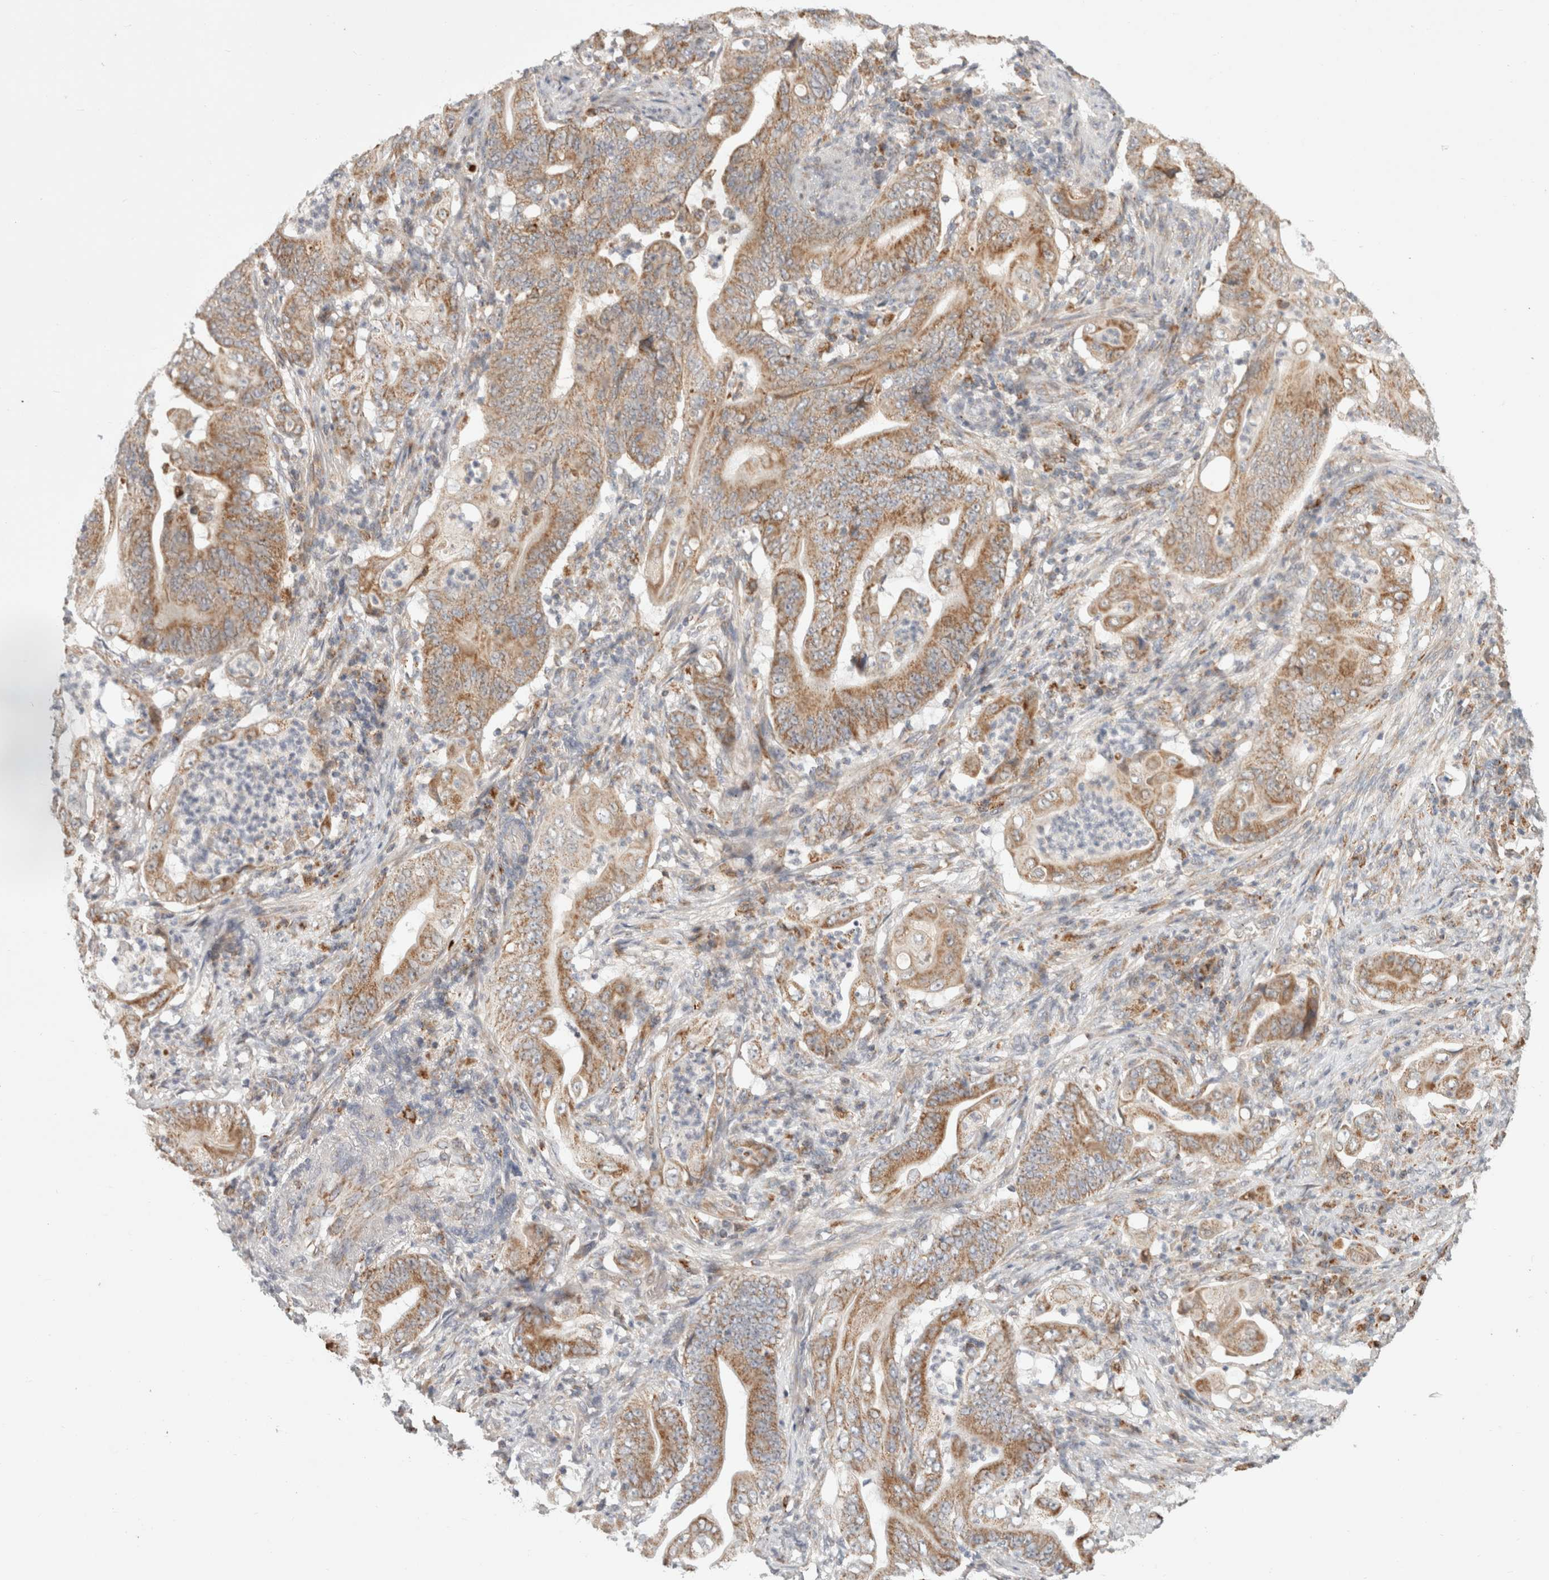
{"staining": {"intensity": "moderate", "quantity": ">75%", "location": "cytoplasmic/membranous"}, "tissue": "stomach cancer", "cell_type": "Tumor cells", "image_type": "cancer", "snomed": [{"axis": "morphology", "description": "Adenocarcinoma, NOS"}, {"axis": "topography", "description": "Stomach"}], "caption": "This is an image of immunohistochemistry (IHC) staining of stomach cancer (adenocarcinoma), which shows moderate expression in the cytoplasmic/membranous of tumor cells.", "gene": "HROB", "patient": {"sex": "female", "age": 73}}